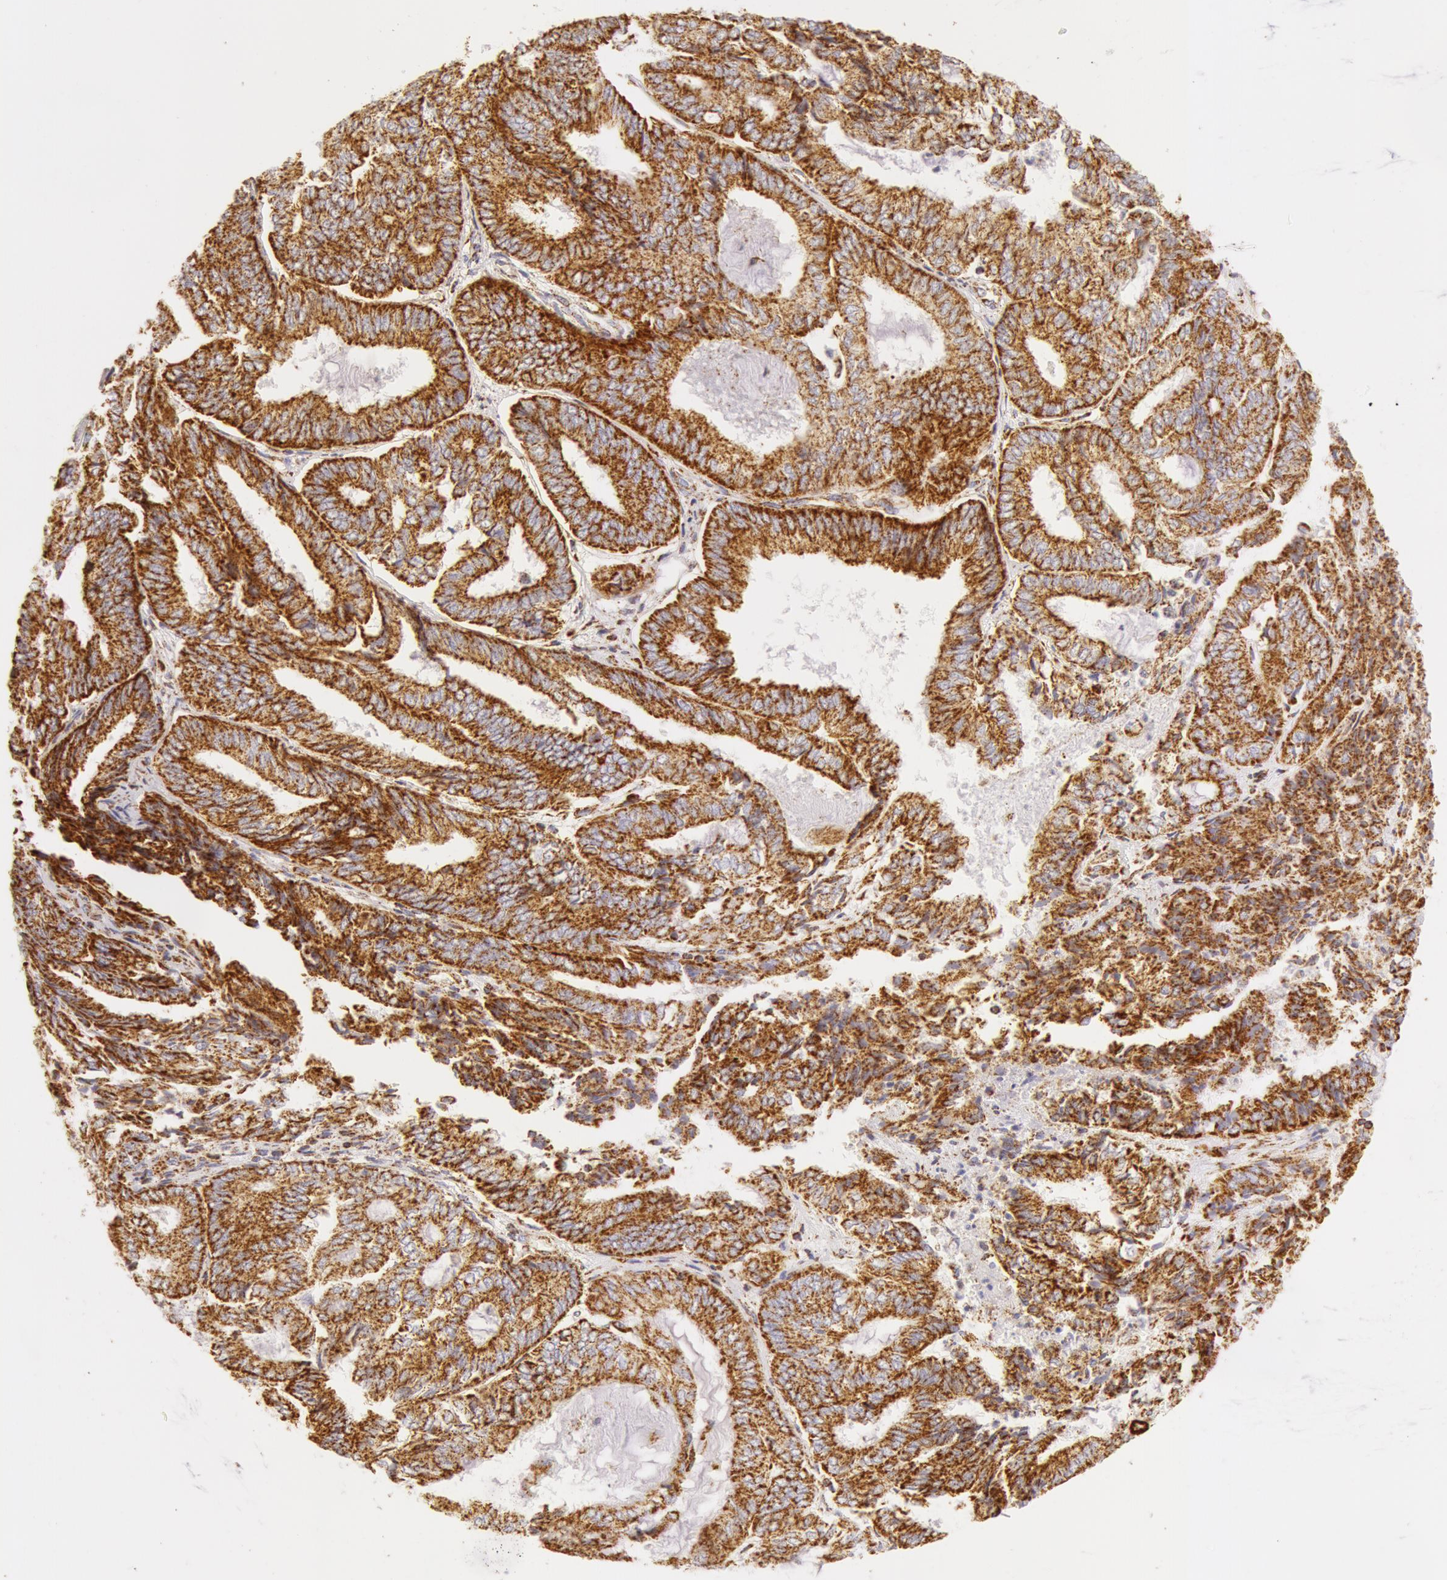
{"staining": {"intensity": "moderate", "quantity": ">75%", "location": "cytoplasmic/membranous"}, "tissue": "endometrial cancer", "cell_type": "Tumor cells", "image_type": "cancer", "snomed": [{"axis": "morphology", "description": "Adenocarcinoma, NOS"}, {"axis": "topography", "description": "Endometrium"}], "caption": "Protein expression analysis of endometrial cancer (adenocarcinoma) shows moderate cytoplasmic/membranous expression in about >75% of tumor cells. Using DAB (3,3'-diaminobenzidine) (brown) and hematoxylin (blue) stains, captured at high magnification using brightfield microscopy.", "gene": "ATP5F1B", "patient": {"sex": "female", "age": 59}}